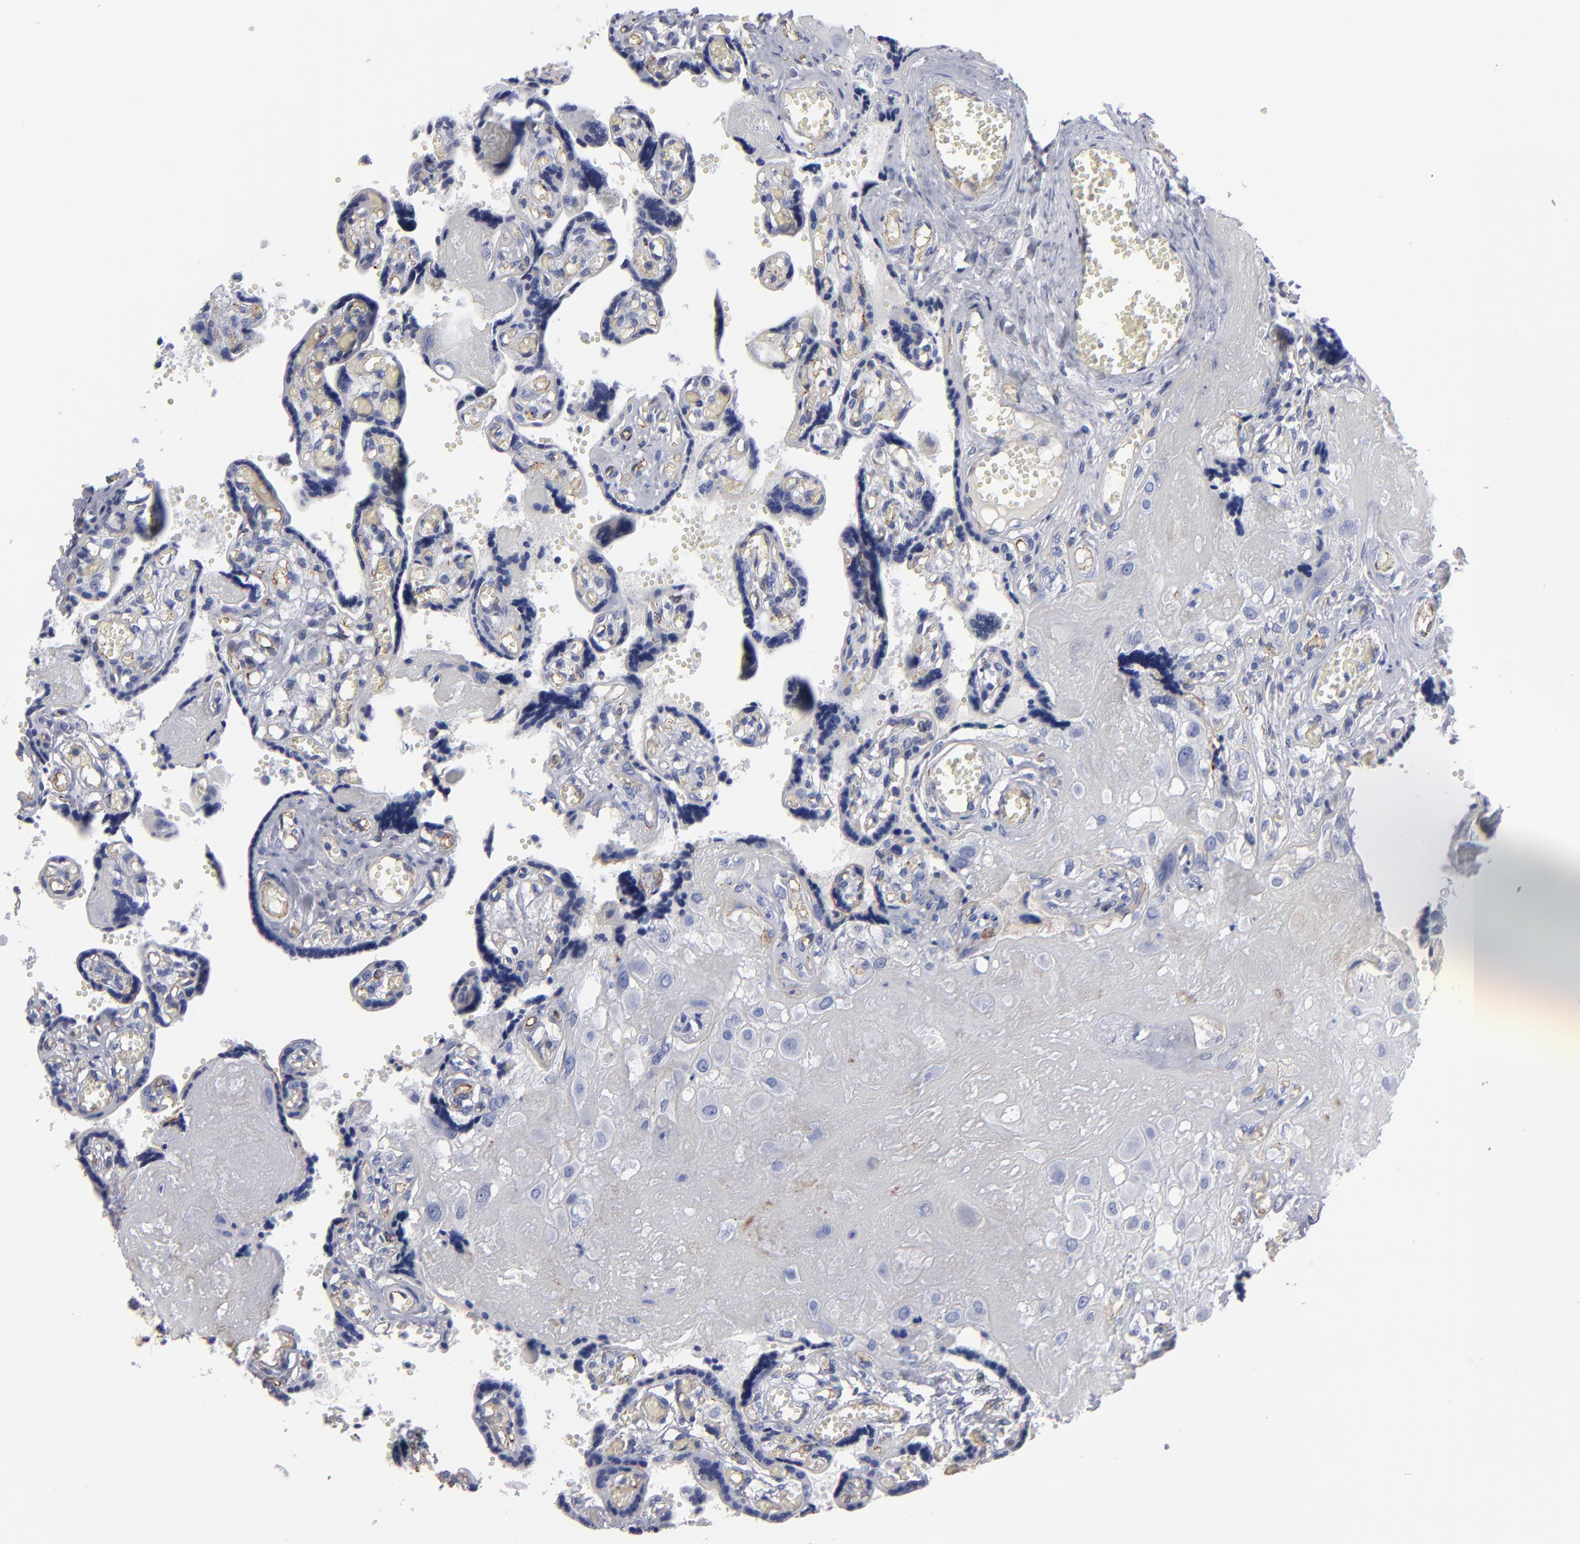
{"staining": {"intensity": "negative", "quantity": "none", "location": "none"}, "tissue": "placenta", "cell_type": "Decidual cells", "image_type": "normal", "snomed": [{"axis": "morphology", "description": "Normal tissue, NOS"}, {"axis": "morphology", "description": "Degeneration, NOS"}, {"axis": "topography", "description": "Placenta"}], "caption": "The histopathology image demonstrates no significant positivity in decidual cells of placenta.", "gene": "TM4SF1", "patient": {"sex": "female", "age": 35}}